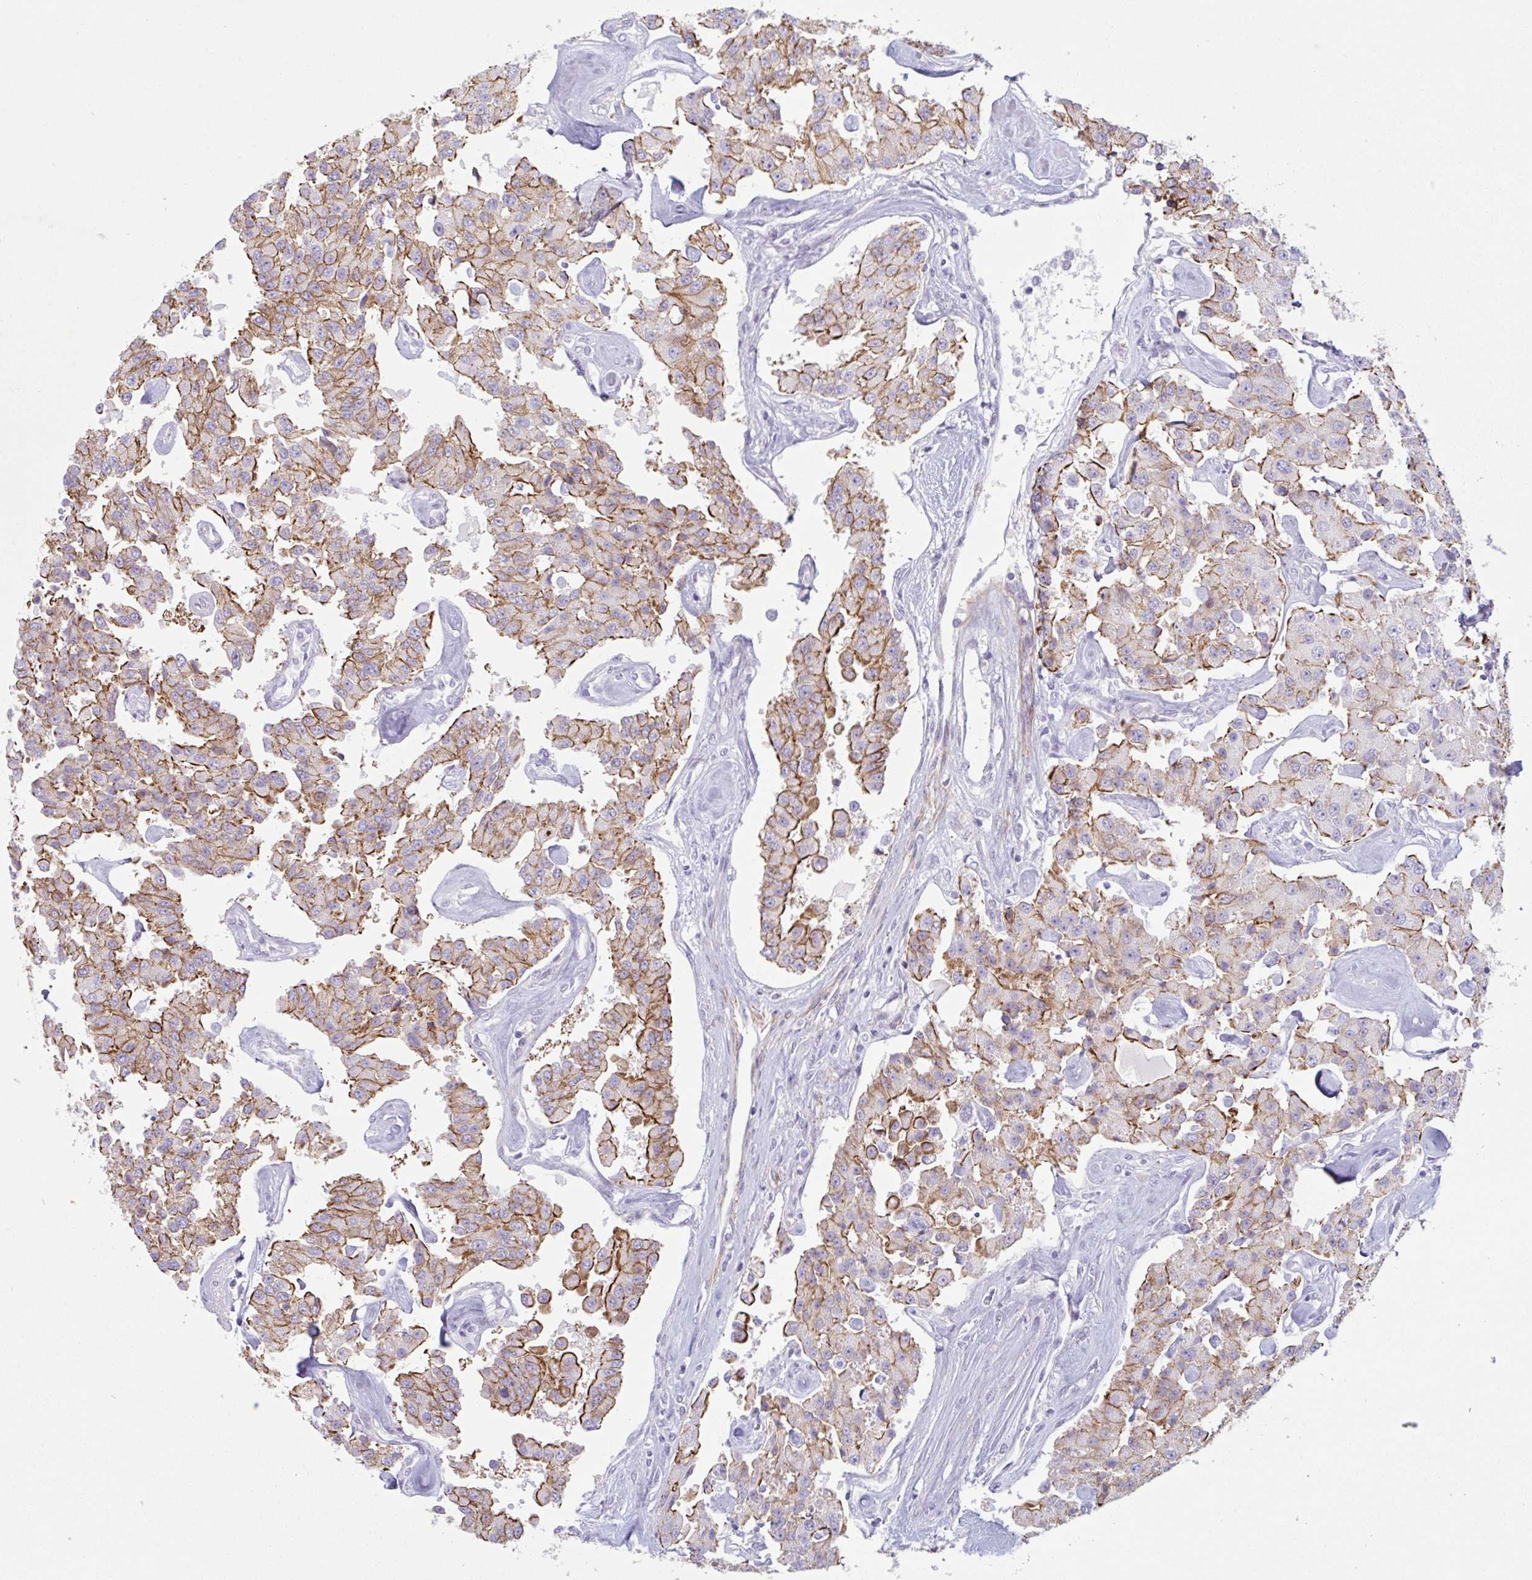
{"staining": {"intensity": "moderate", "quantity": ">75%", "location": "cytoplasmic/membranous"}, "tissue": "carcinoid", "cell_type": "Tumor cells", "image_type": "cancer", "snomed": [{"axis": "morphology", "description": "Carcinoid, malignant, NOS"}, {"axis": "topography", "description": "Pancreas"}], "caption": "This image shows IHC staining of malignant carcinoid, with medium moderate cytoplasmic/membranous staining in about >75% of tumor cells.", "gene": "MYH10", "patient": {"sex": "male", "age": 41}}